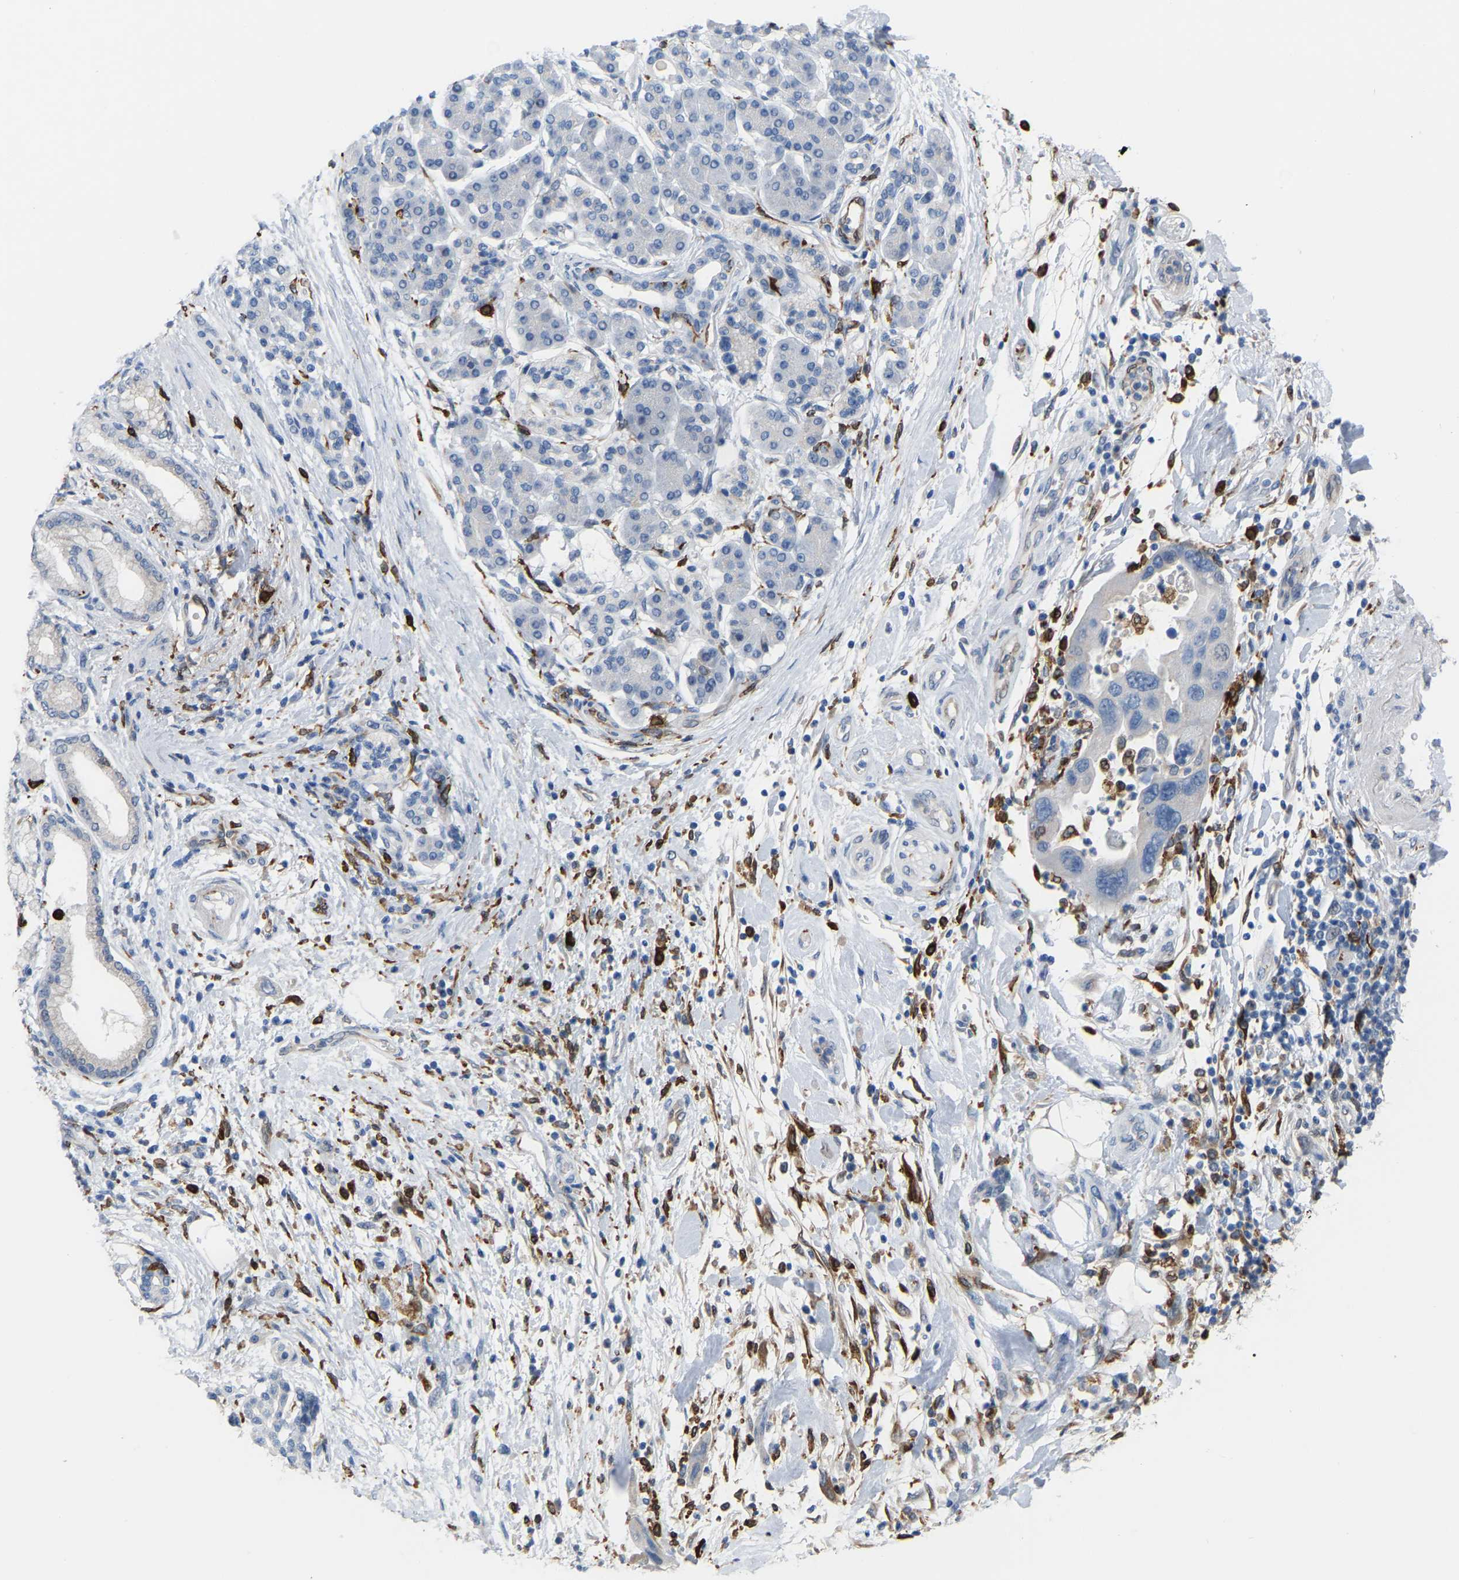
{"staining": {"intensity": "negative", "quantity": "none", "location": "none"}, "tissue": "pancreatic cancer", "cell_type": "Tumor cells", "image_type": "cancer", "snomed": [{"axis": "morphology", "description": "Normal tissue, NOS"}, {"axis": "morphology", "description": "Adenocarcinoma, NOS"}, {"axis": "topography", "description": "Pancreas"}], "caption": "Micrograph shows no protein expression in tumor cells of adenocarcinoma (pancreatic) tissue.", "gene": "PTGS1", "patient": {"sex": "female", "age": 71}}